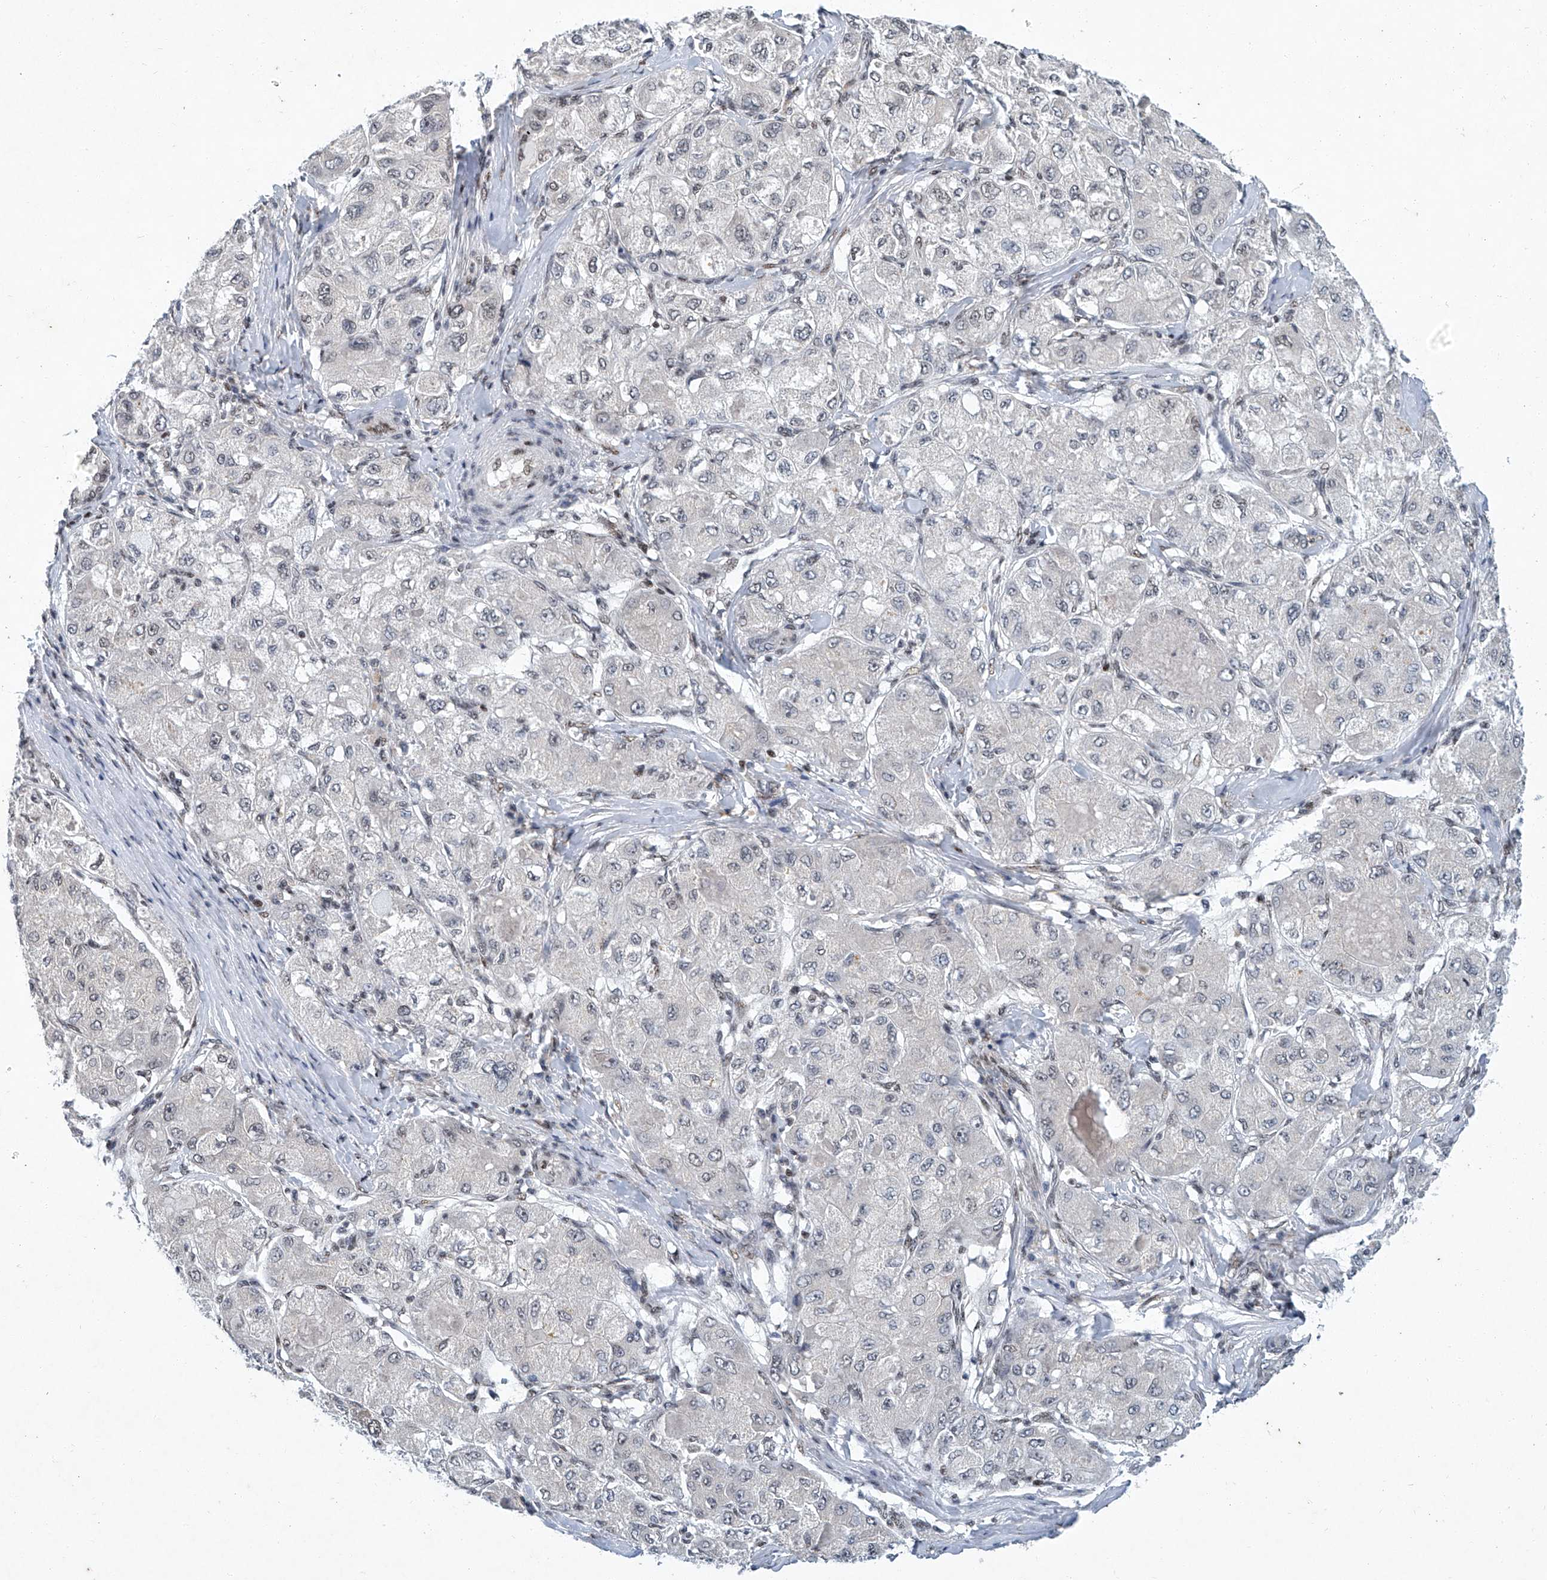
{"staining": {"intensity": "weak", "quantity": "<25%", "location": "nuclear"}, "tissue": "liver cancer", "cell_type": "Tumor cells", "image_type": "cancer", "snomed": [{"axis": "morphology", "description": "Carcinoma, Hepatocellular, NOS"}, {"axis": "topography", "description": "Liver"}], "caption": "IHC image of neoplastic tissue: liver cancer (hepatocellular carcinoma) stained with DAB reveals no significant protein staining in tumor cells.", "gene": "TFDP1", "patient": {"sex": "male", "age": 80}}